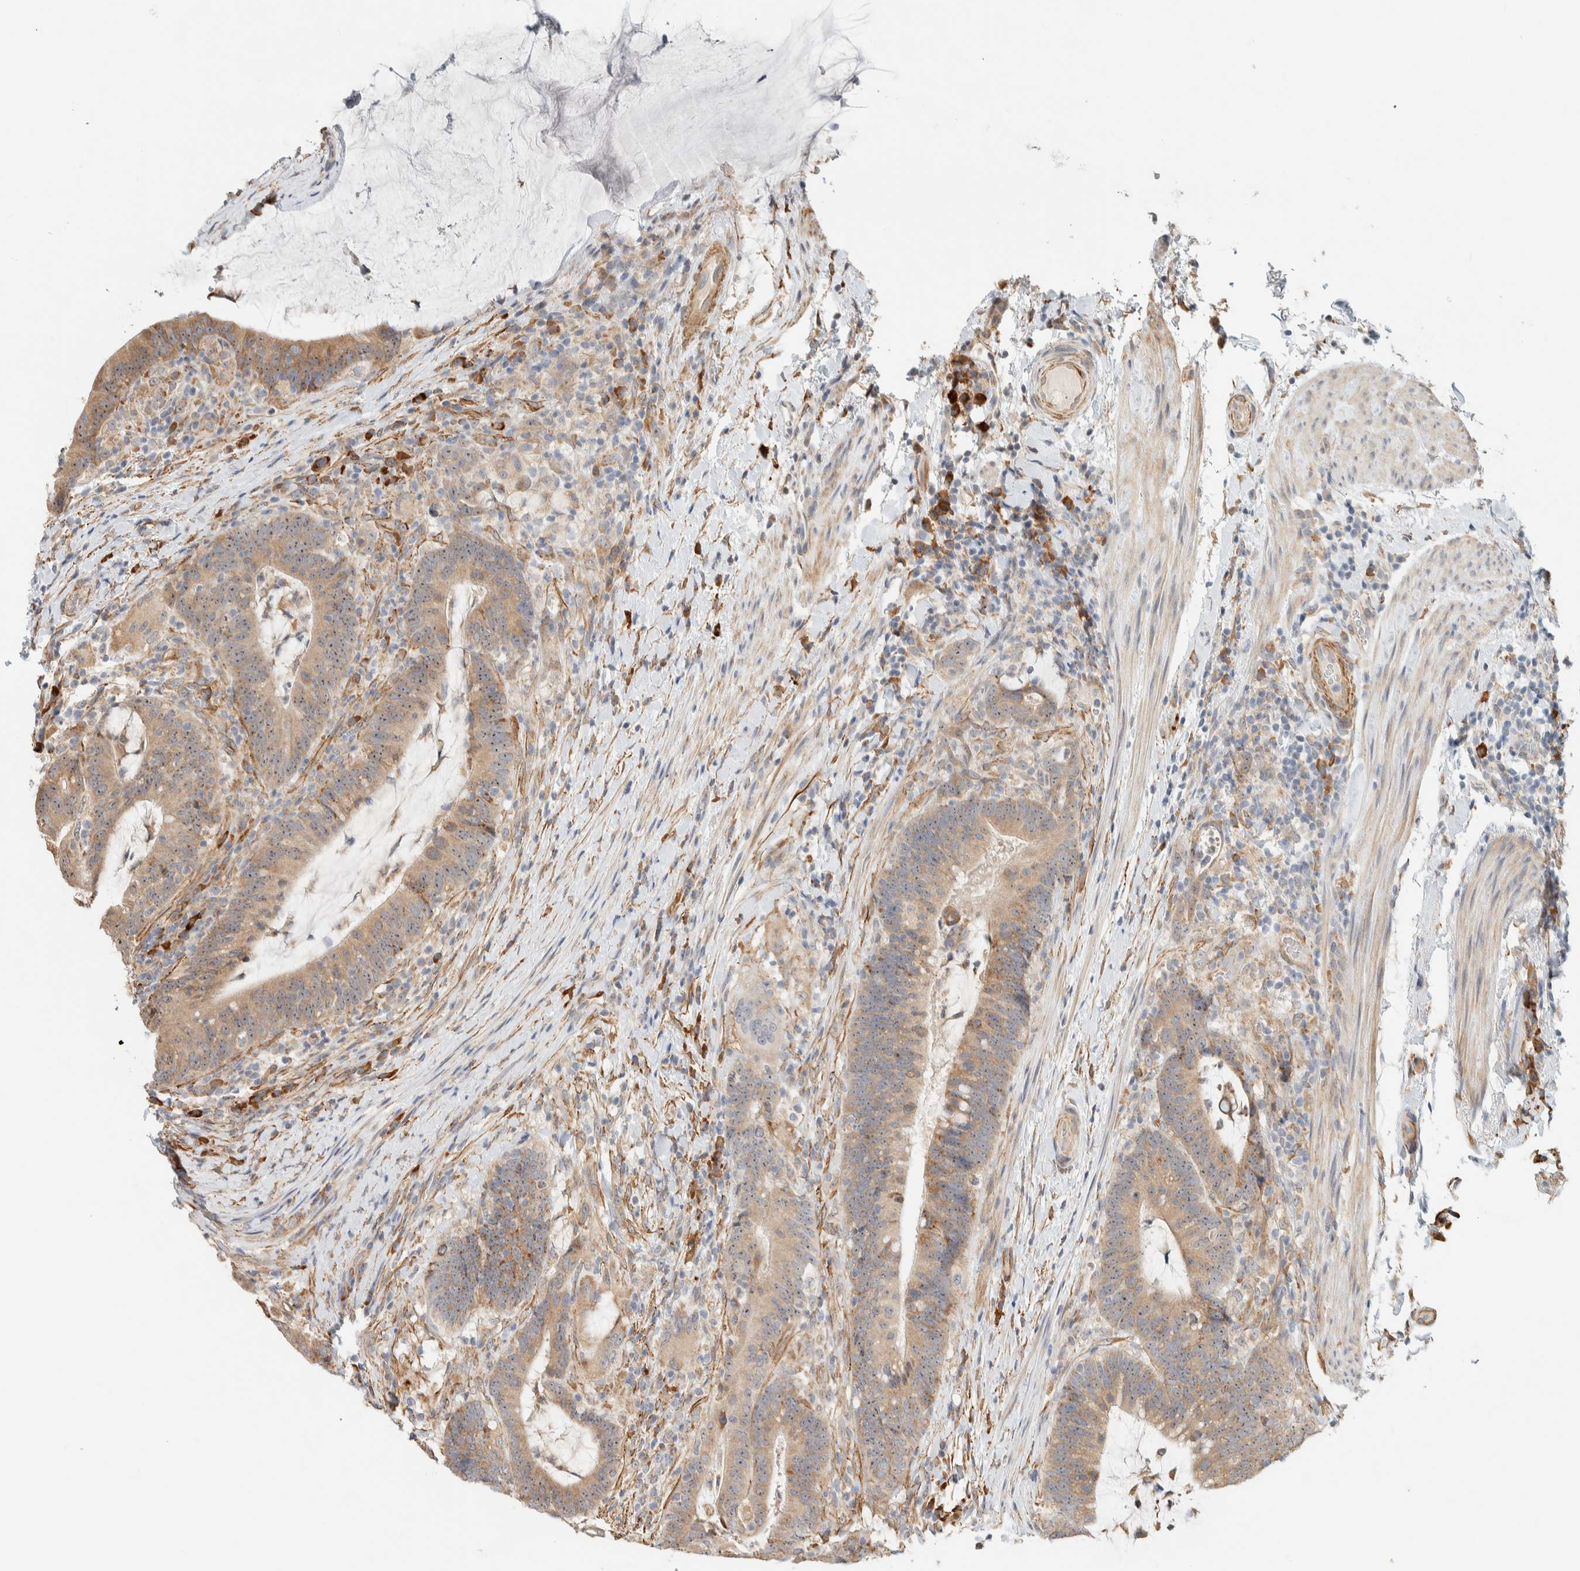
{"staining": {"intensity": "moderate", "quantity": ">75%", "location": "cytoplasmic/membranous,nuclear"}, "tissue": "colorectal cancer", "cell_type": "Tumor cells", "image_type": "cancer", "snomed": [{"axis": "morphology", "description": "Adenocarcinoma, NOS"}, {"axis": "topography", "description": "Colon"}], "caption": "High-power microscopy captured an immunohistochemistry (IHC) image of colorectal cancer, revealing moderate cytoplasmic/membranous and nuclear staining in about >75% of tumor cells.", "gene": "KLHL40", "patient": {"sex": "female", "age": 66}}